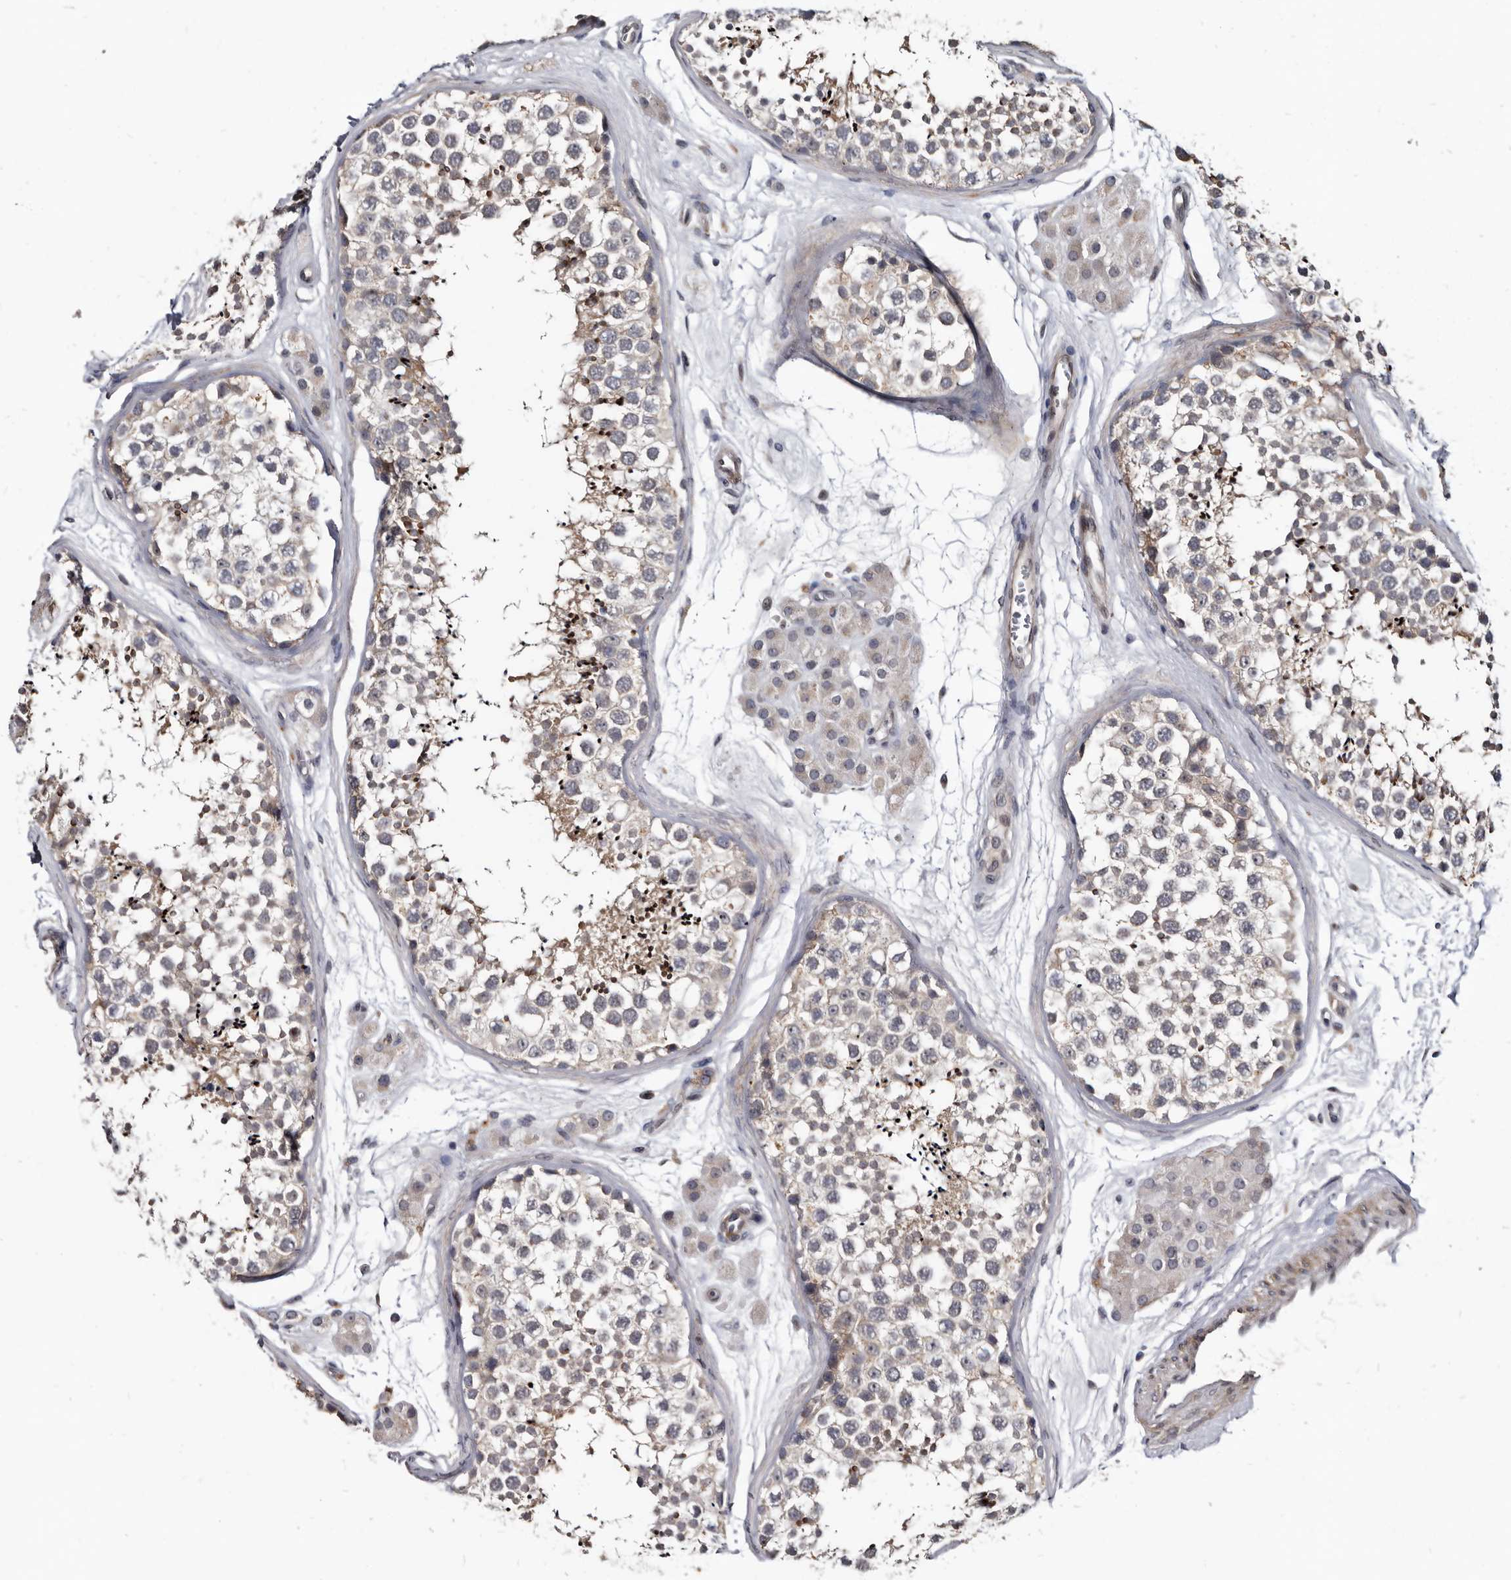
{"staining": {"intensity": "weak", "quantity": "<25%", "location": "cytoplasmic/membranous"}, "tissue": "testis", "cell_type": "Cells in seminiferous ducts", "image_type": "normal", "snomed": [{"axis": "morphology", "description": "Normal tissue, NOS"}, {"axis": "topography", "description": "Testis"}], "caption": "Cells in seminiferous ducts show no significant positivity in benign testis. (DAB IHC visualized using brightfield microscopy, high magnification).", "gene": "PROM1", "patient": {"sex": "male", "age": 56}}